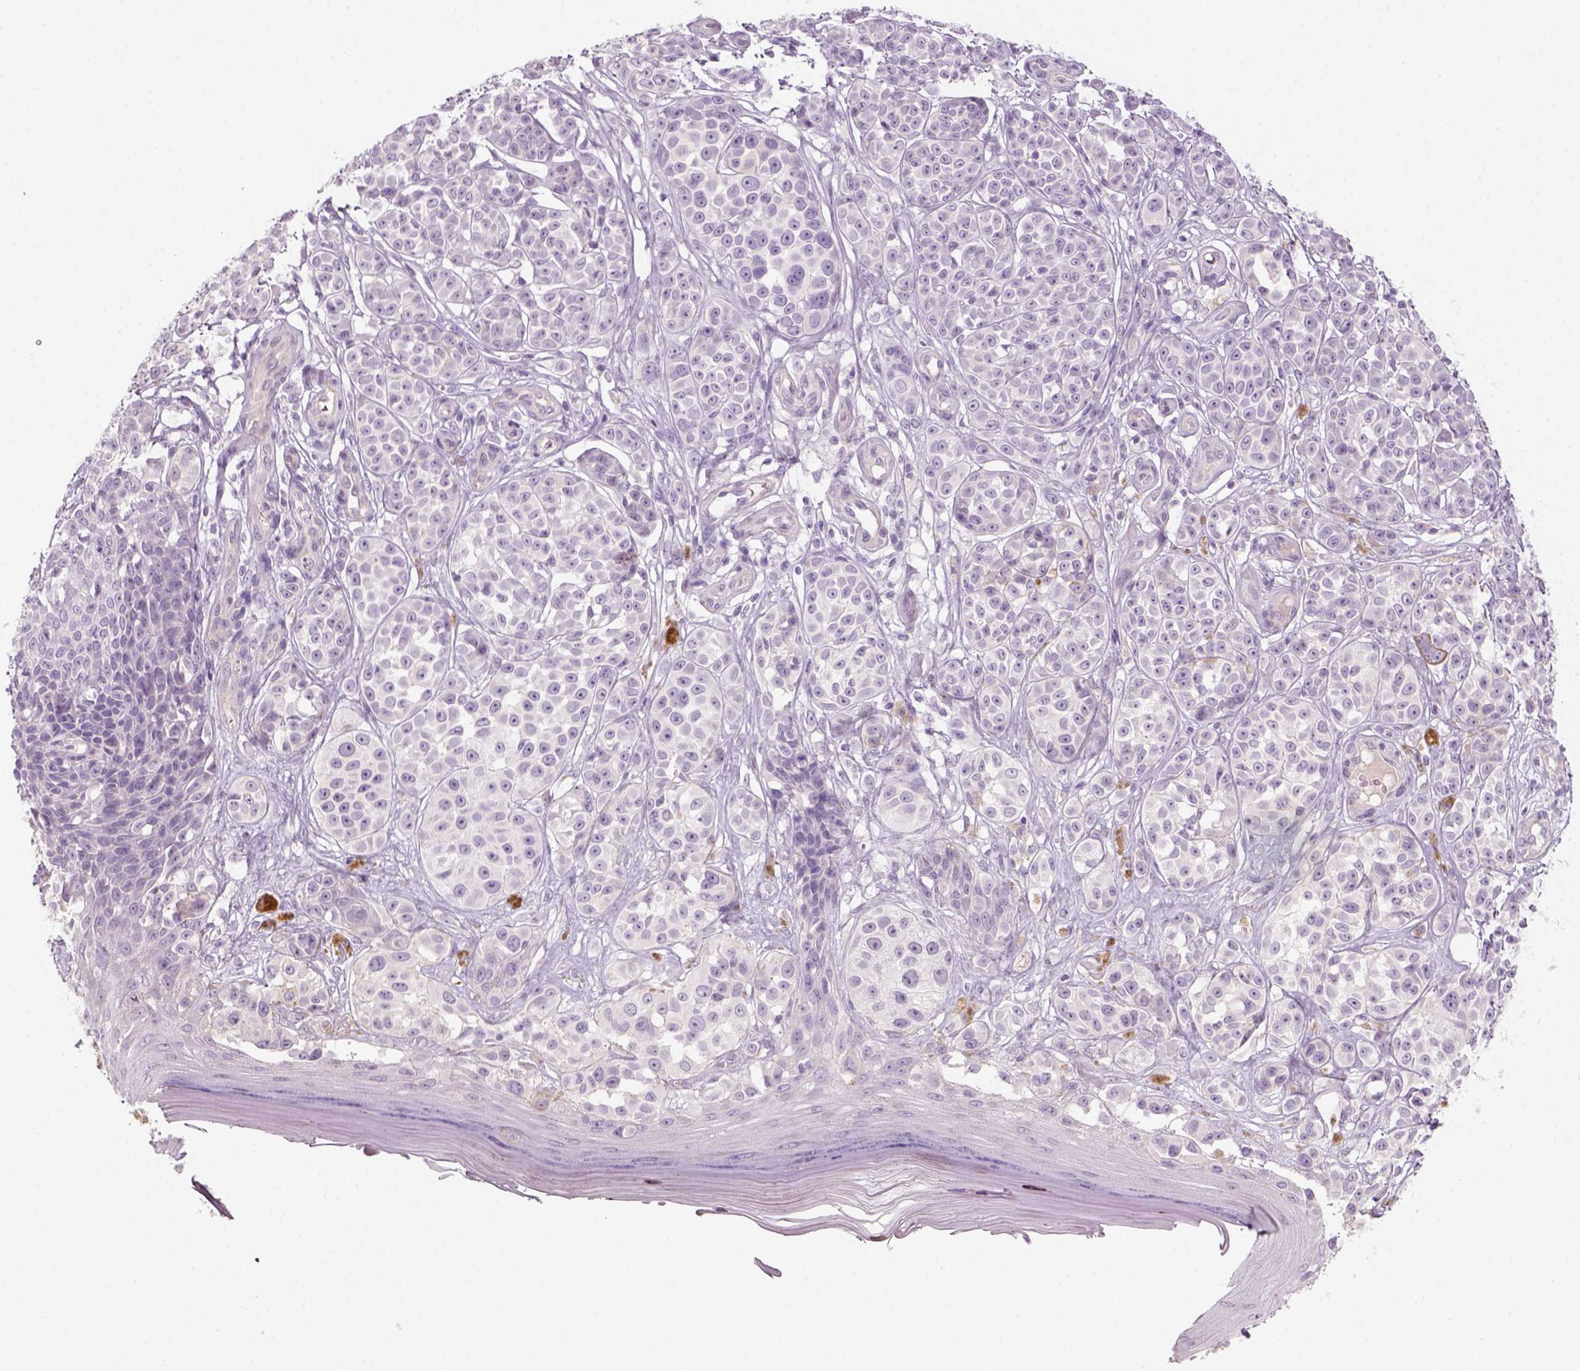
{"staining": {"intensity": "negative", "quantity": "none", "location": "none"}, "tissue": "melanoma", "cell_type": "Tumor cells", "image_type": "cancer", "snomed": [{"axis": "morphology", "description": "Malignant melanoma, NOS"}, {"axis": "topography", "description": "Skin"}], "caption": "This image is of malignant melanoma stained with immunohistochemistry (IHC) to label a protein in brown with the nuclei are counter-stained blue. There is no staining in tumor cells.", "gene": "KRT25", "patient": {"sex": "female", "age": 90}}